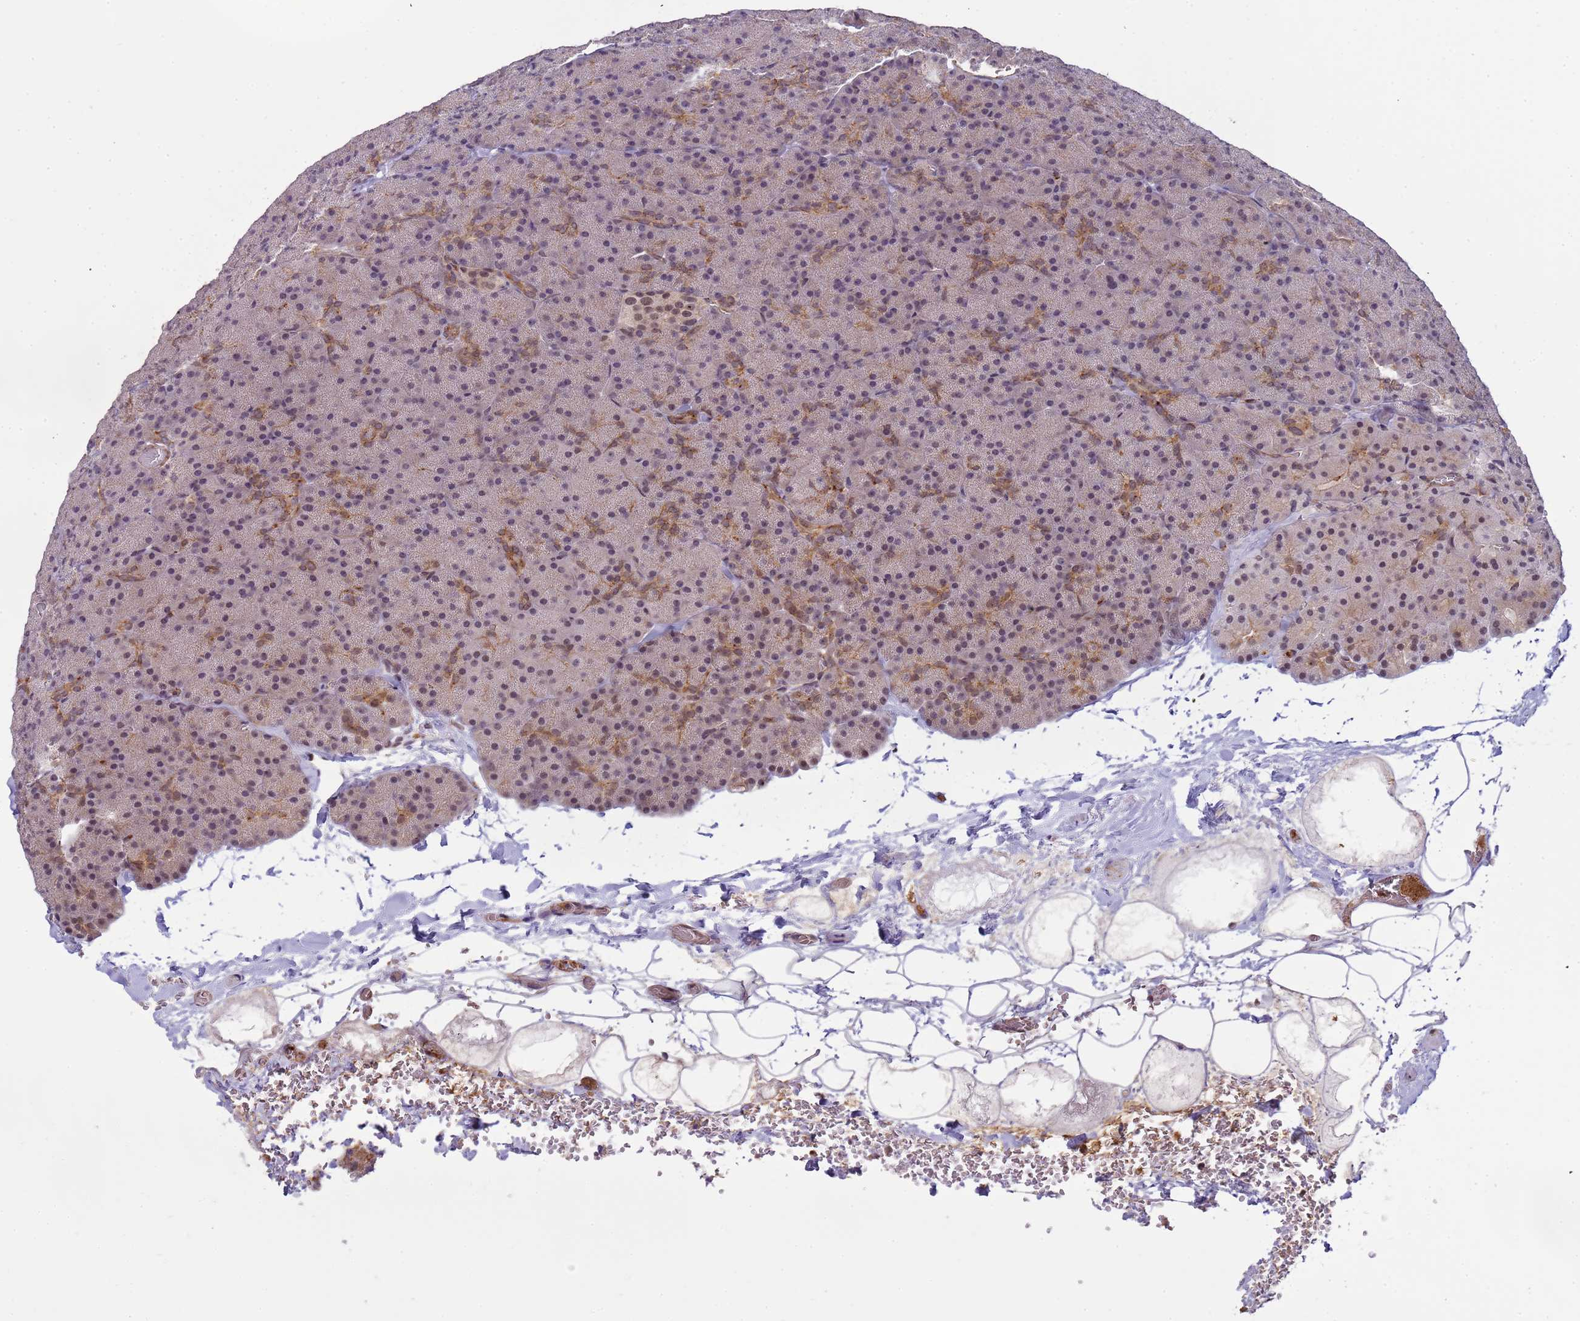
{"staining": {"intensity": "moderate", "quantity": "25%-75%", "location": "cytoplasmic/membranous,nuclear"}, "tissue": "pancreas", "cell_type": "Exocrine glandular cells", "image_type": "normal", "snomed": [{"axis": "morphology", "description": "Normal tissue, NOS"}, {"axis": "morphology", "description": "Carcinoid, malignant, NOS"}, {"axis": "topography", "description": "Pancreas"}], "caption": "Immunohistochemistry staining of unremarkable pancreas, which reveals medium levels of moderate cytoplasmic/membranous,nuclear expression in about 25%-75% of exocrine glandular cells indicating moderate cytoplasmic/membranous,nuclear protein staining. The staining was performed using DAB (brown) for protein detection and nuclei were counterstained in hematoxylin (blue).", "gene": "EMC2", "patient": {"sex": "female", "age": 35}}